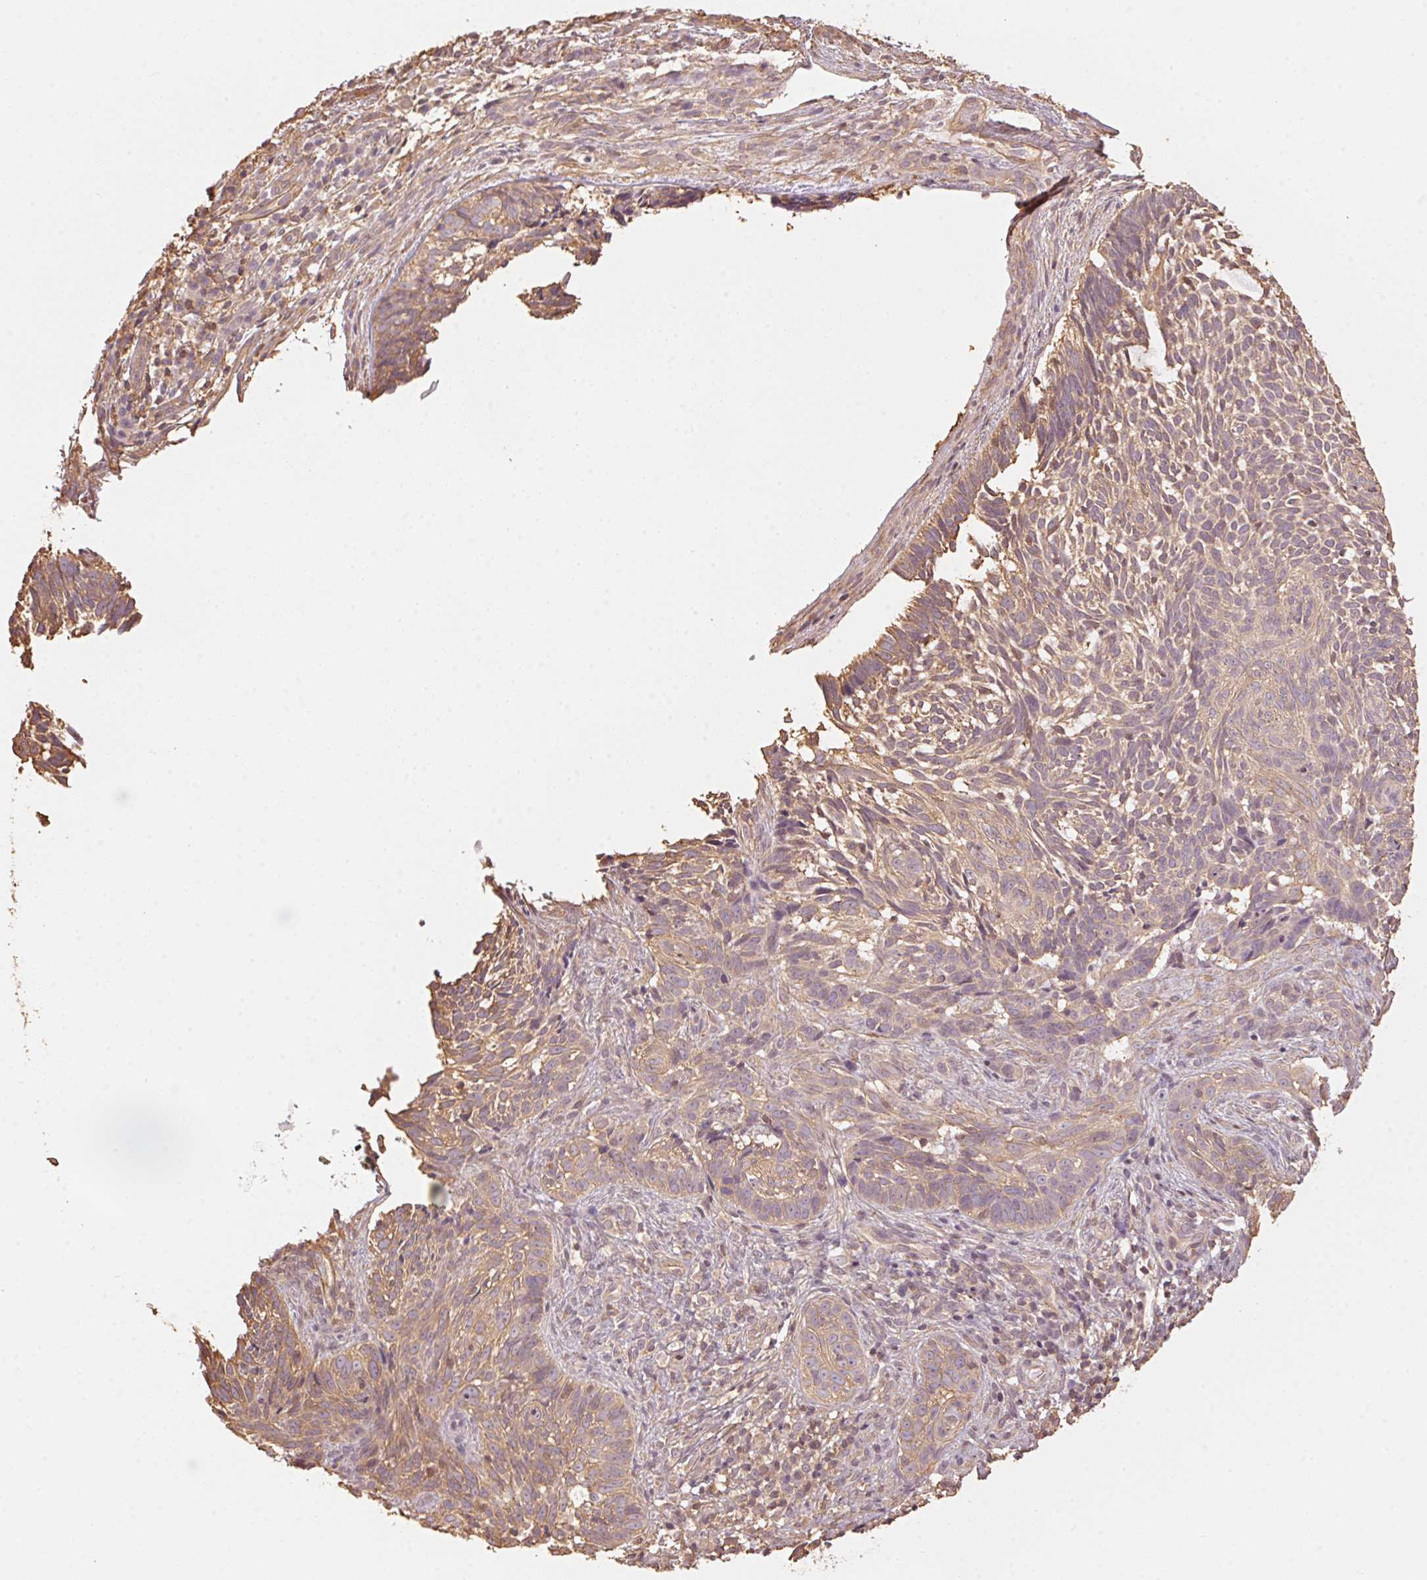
{"staining": {"intensity": "weak", "quantity": ">75%", "location": "cytoplasmic/membranous"}, "tissue": "skin cancer", "cell_type": "Tumor cells", "image_type": "cancer", "snomed": [{"axis": "morphology", "description": "Basal cell carcinoma"}, {"axis": "topography", "description": "Skin"}], "caption": "IHC (DAB) staining of human skin basal cell carcinoma shows weak cytoplasmic/membranous protein expression in approximately >75% of tumor cells.", "gene": "QDPR", "patient": {"sex": "male", "age": 65}}